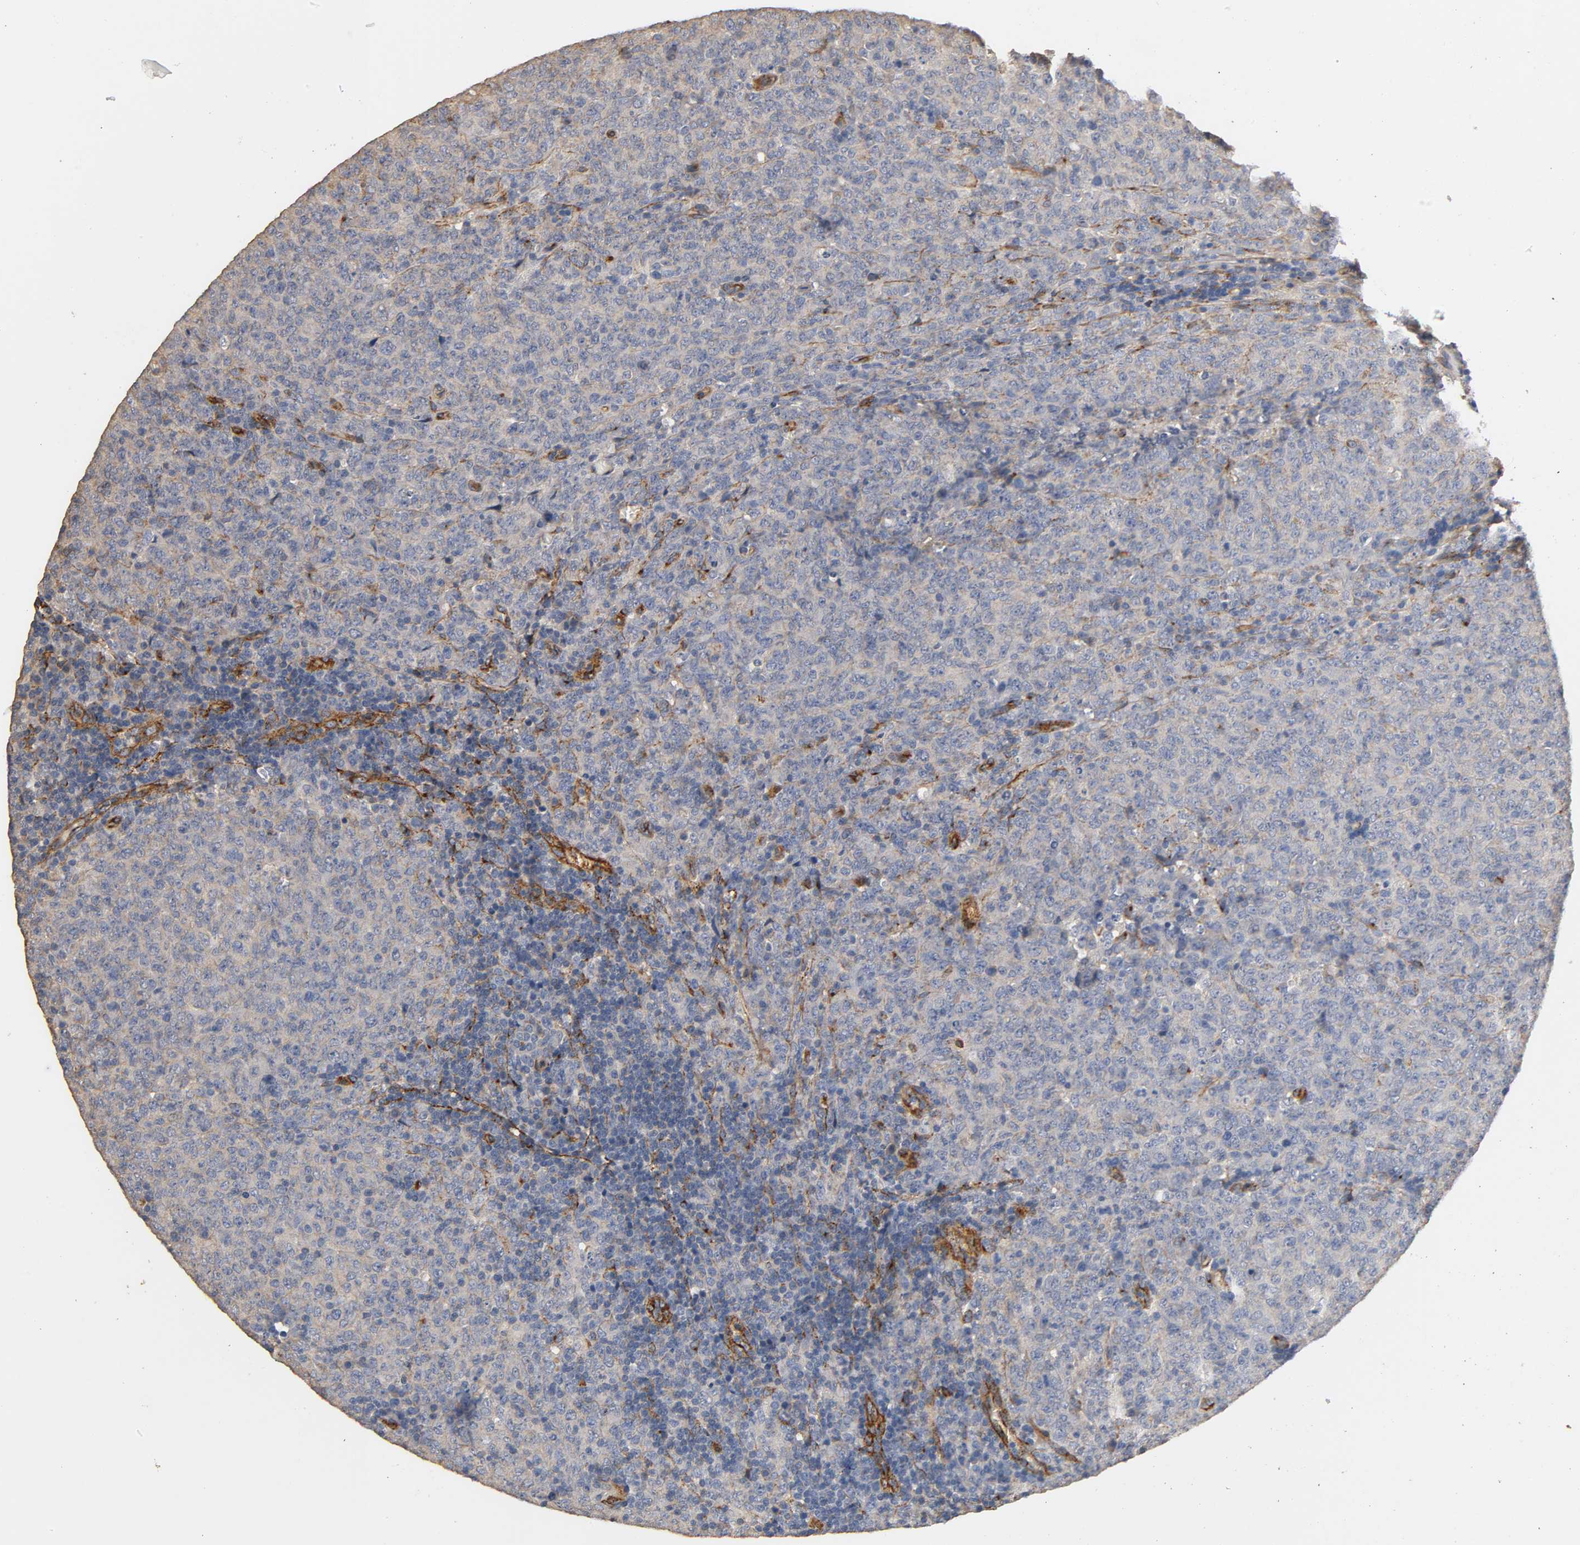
{"staining": {"intensity": "negative", "quantity": "none", "location": "none"}, "tissue": "lymphoma", "cell_type": "Tumor cells", "image_type": "cancer", "snomed": [{"axis": "morphology", "description": "Malignant lymphoma, non-Hodgkin's type, High grade"}, {"axis": "topography", "description": "Tonsil"}], "caption": "The immunohistochemistry histopathology image has no significant expression in tumor cells of lymphoma tissue.", "gene": "IFITM3", "patient": {"sex": "female", "age": 36}}